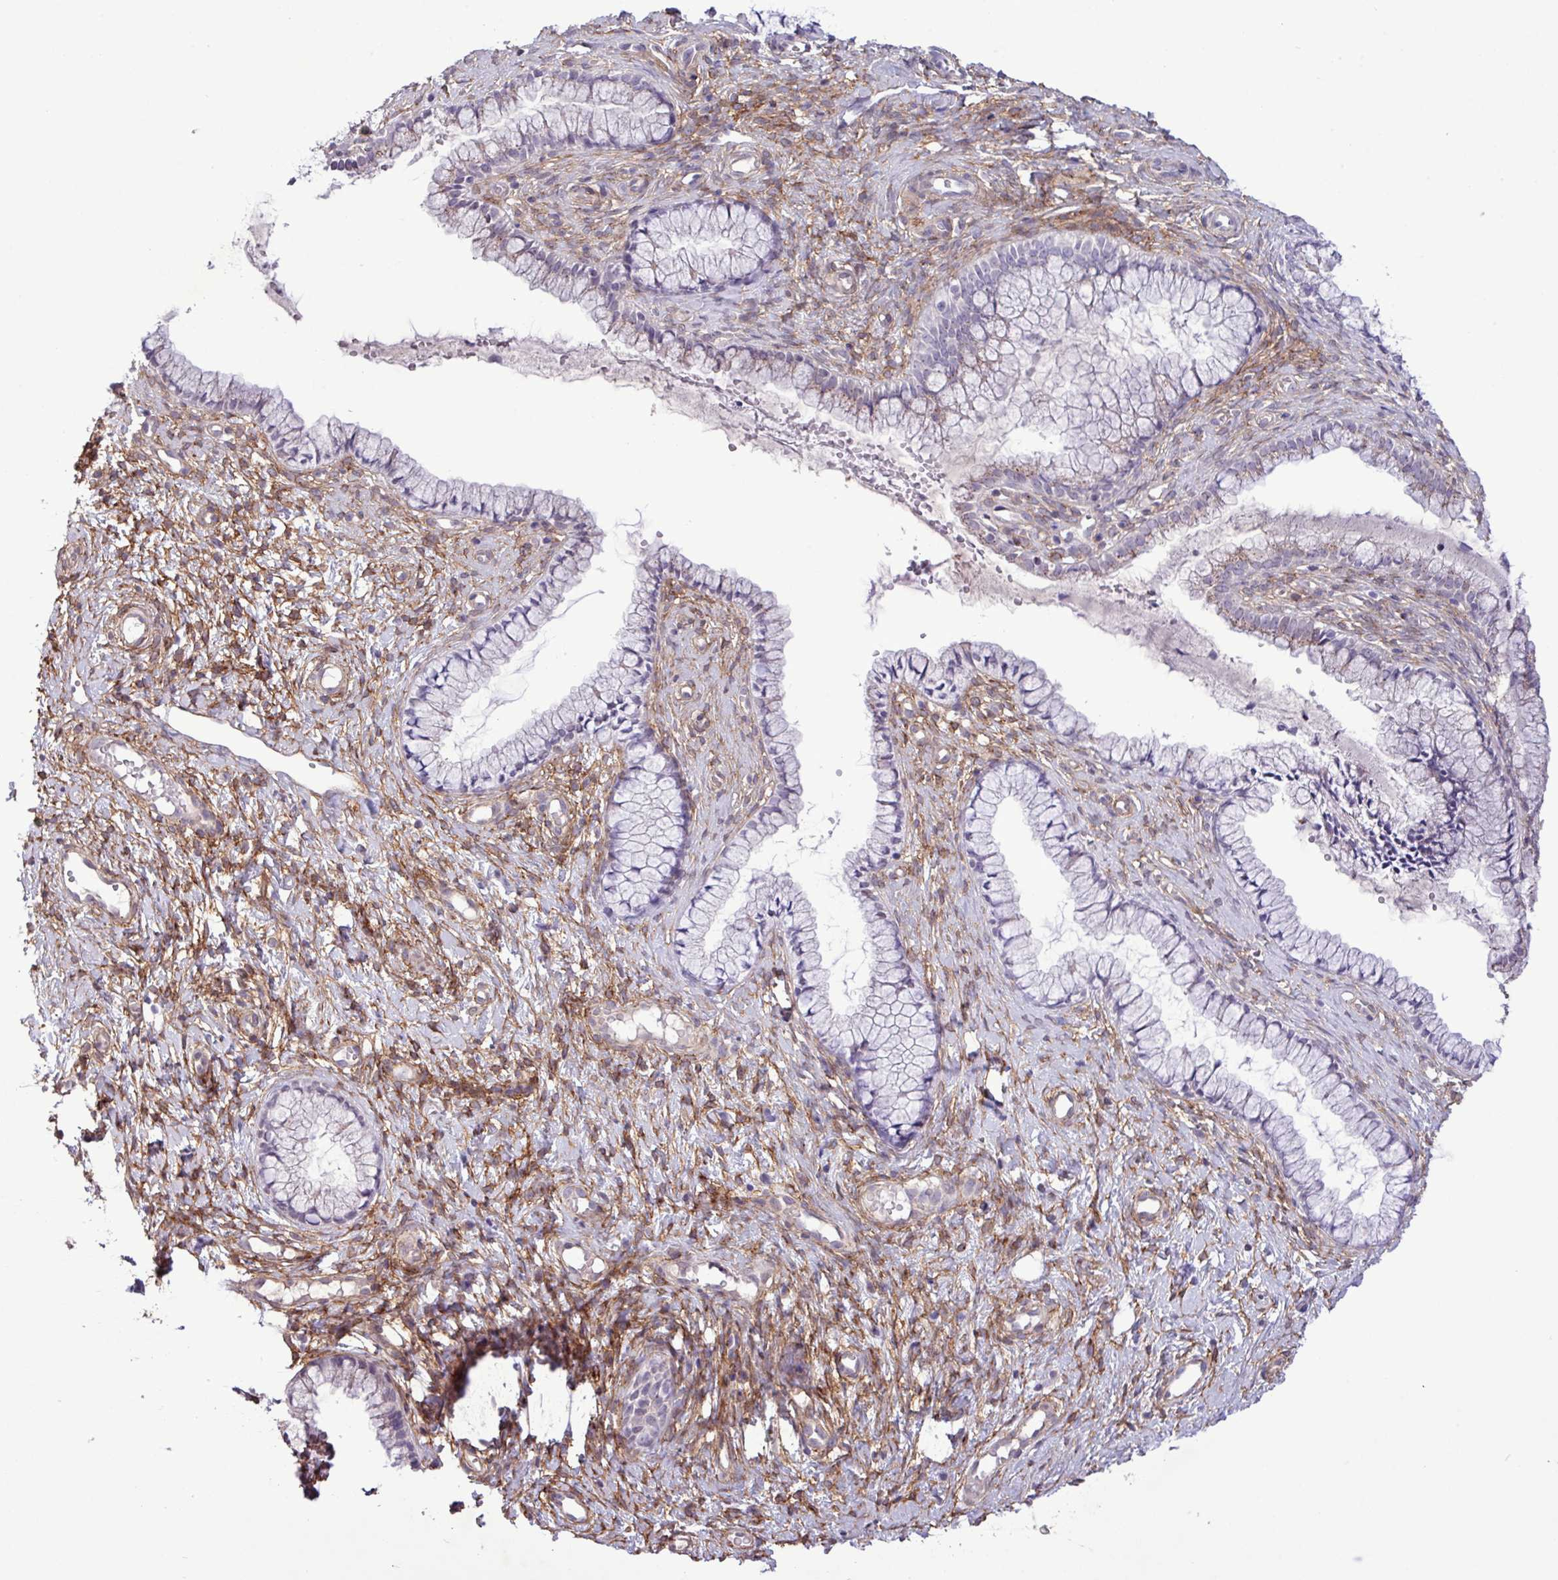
{"staining": {"intensity": "negative", "quantity": "none", "location": "none"}, "tissue": "cervix", "cell_type": "Glandular cells", "image_type": "normal", "snomed": [{"axis": "morphology", "description": "Normal tissue, NOS"}, {"axis": "topography", "description": "Cervix"}], "caption": "An image of human cervix is negative for staining in glandular cells. Brightfield microscopy of IHC stained with DAB (brown) and hematoxylin (blue), captured at high magnification.", "gene": "CD248", "patient": {"sex": "female", "age": 36}}